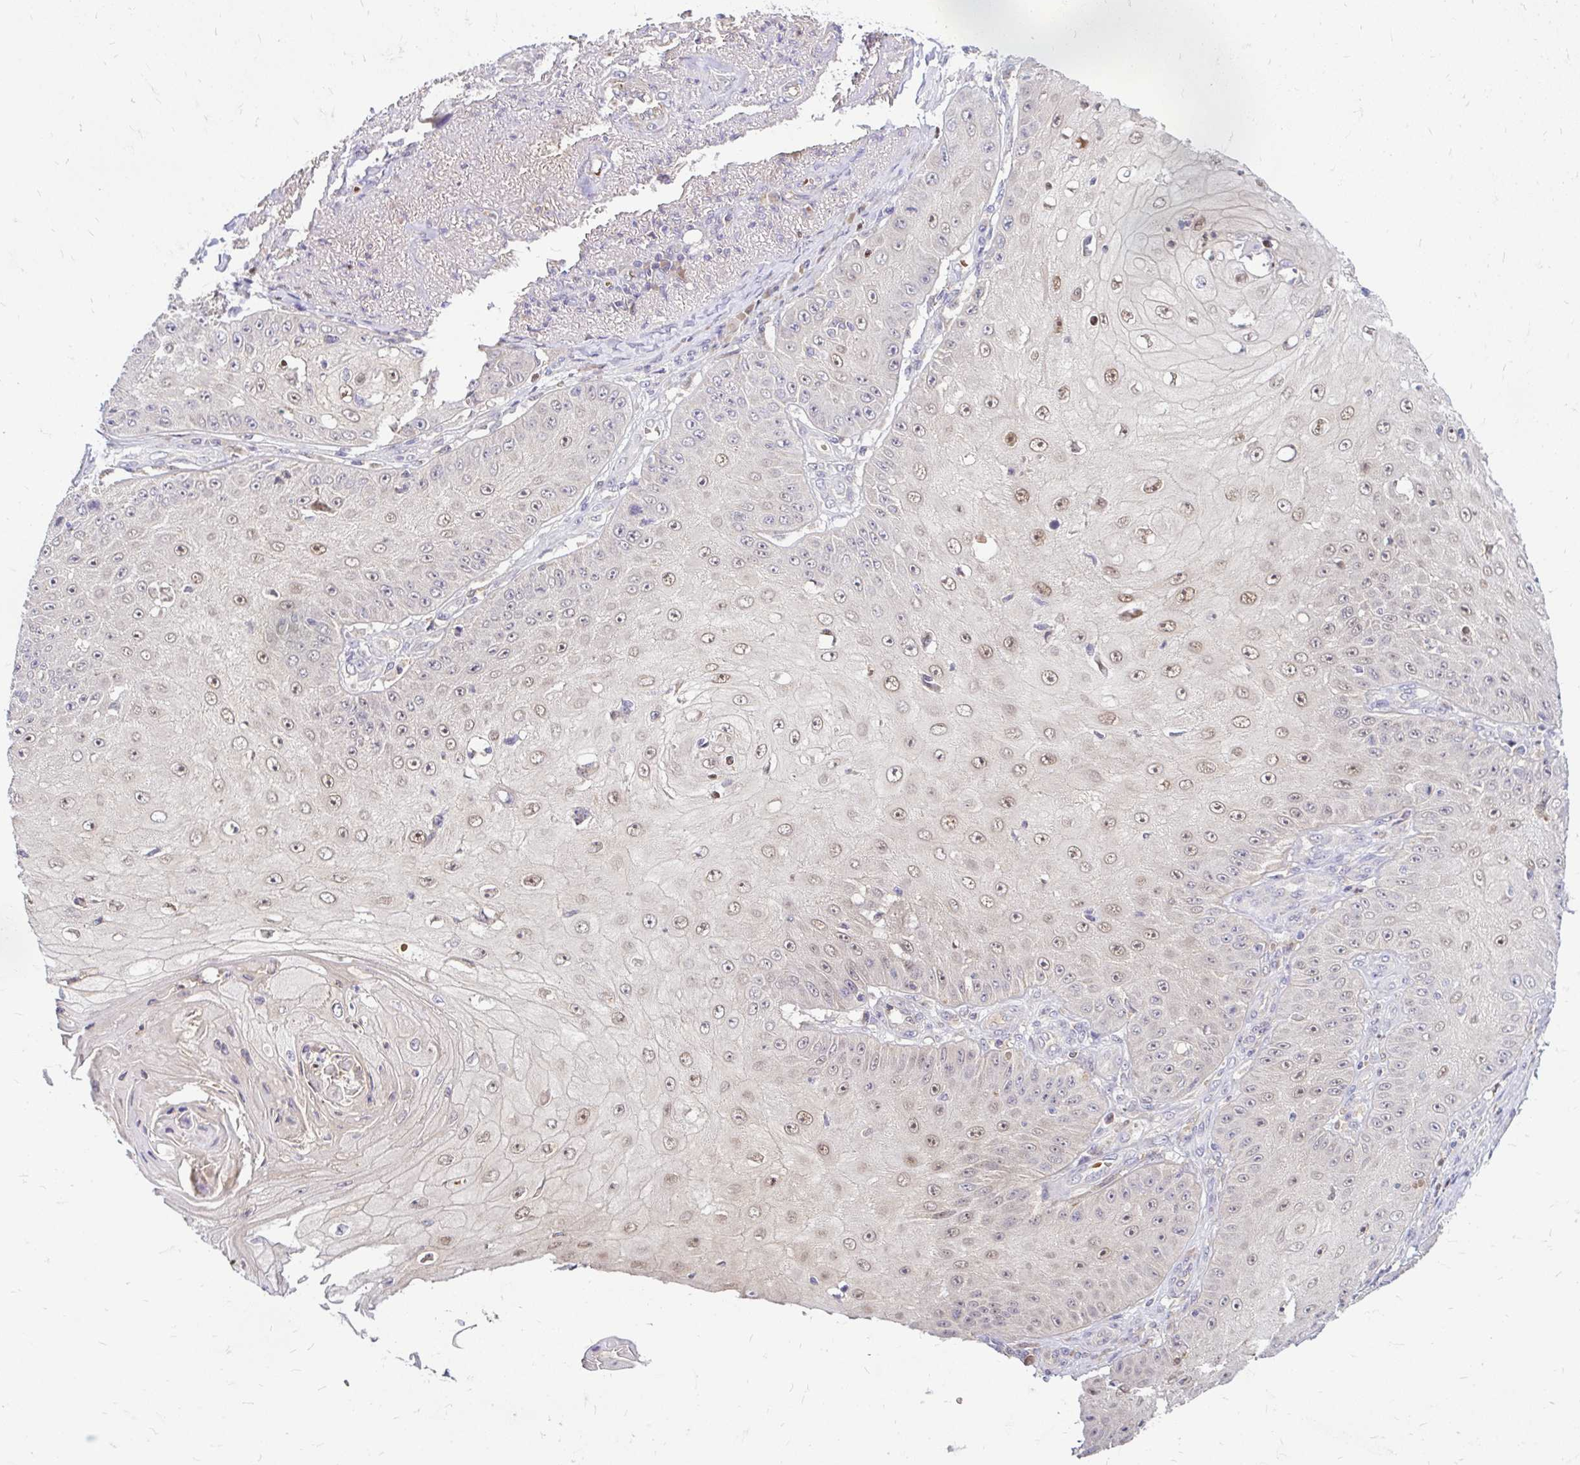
{"staining": {"intensity": "weak", "quantity": "25%-75%", "location": "nuclear"}, "tissue": "skin cancer", "cell_type": "Tumor cells", "image_type": "cancer", "snomed": [{"axis": "morphology", "description": "Squamous cell carcinoma, NOS"}, {"axis": "topography", "description": "Skin"}], "caption": "Protein expression analysis of skin cancer (squamous cell carcinoma) demonstrates weak nuclear staining in approximately 25%-75% of tumor cells.", "gene": "ARHGEF37", "patient": {"sex": "male", "age": 70}}